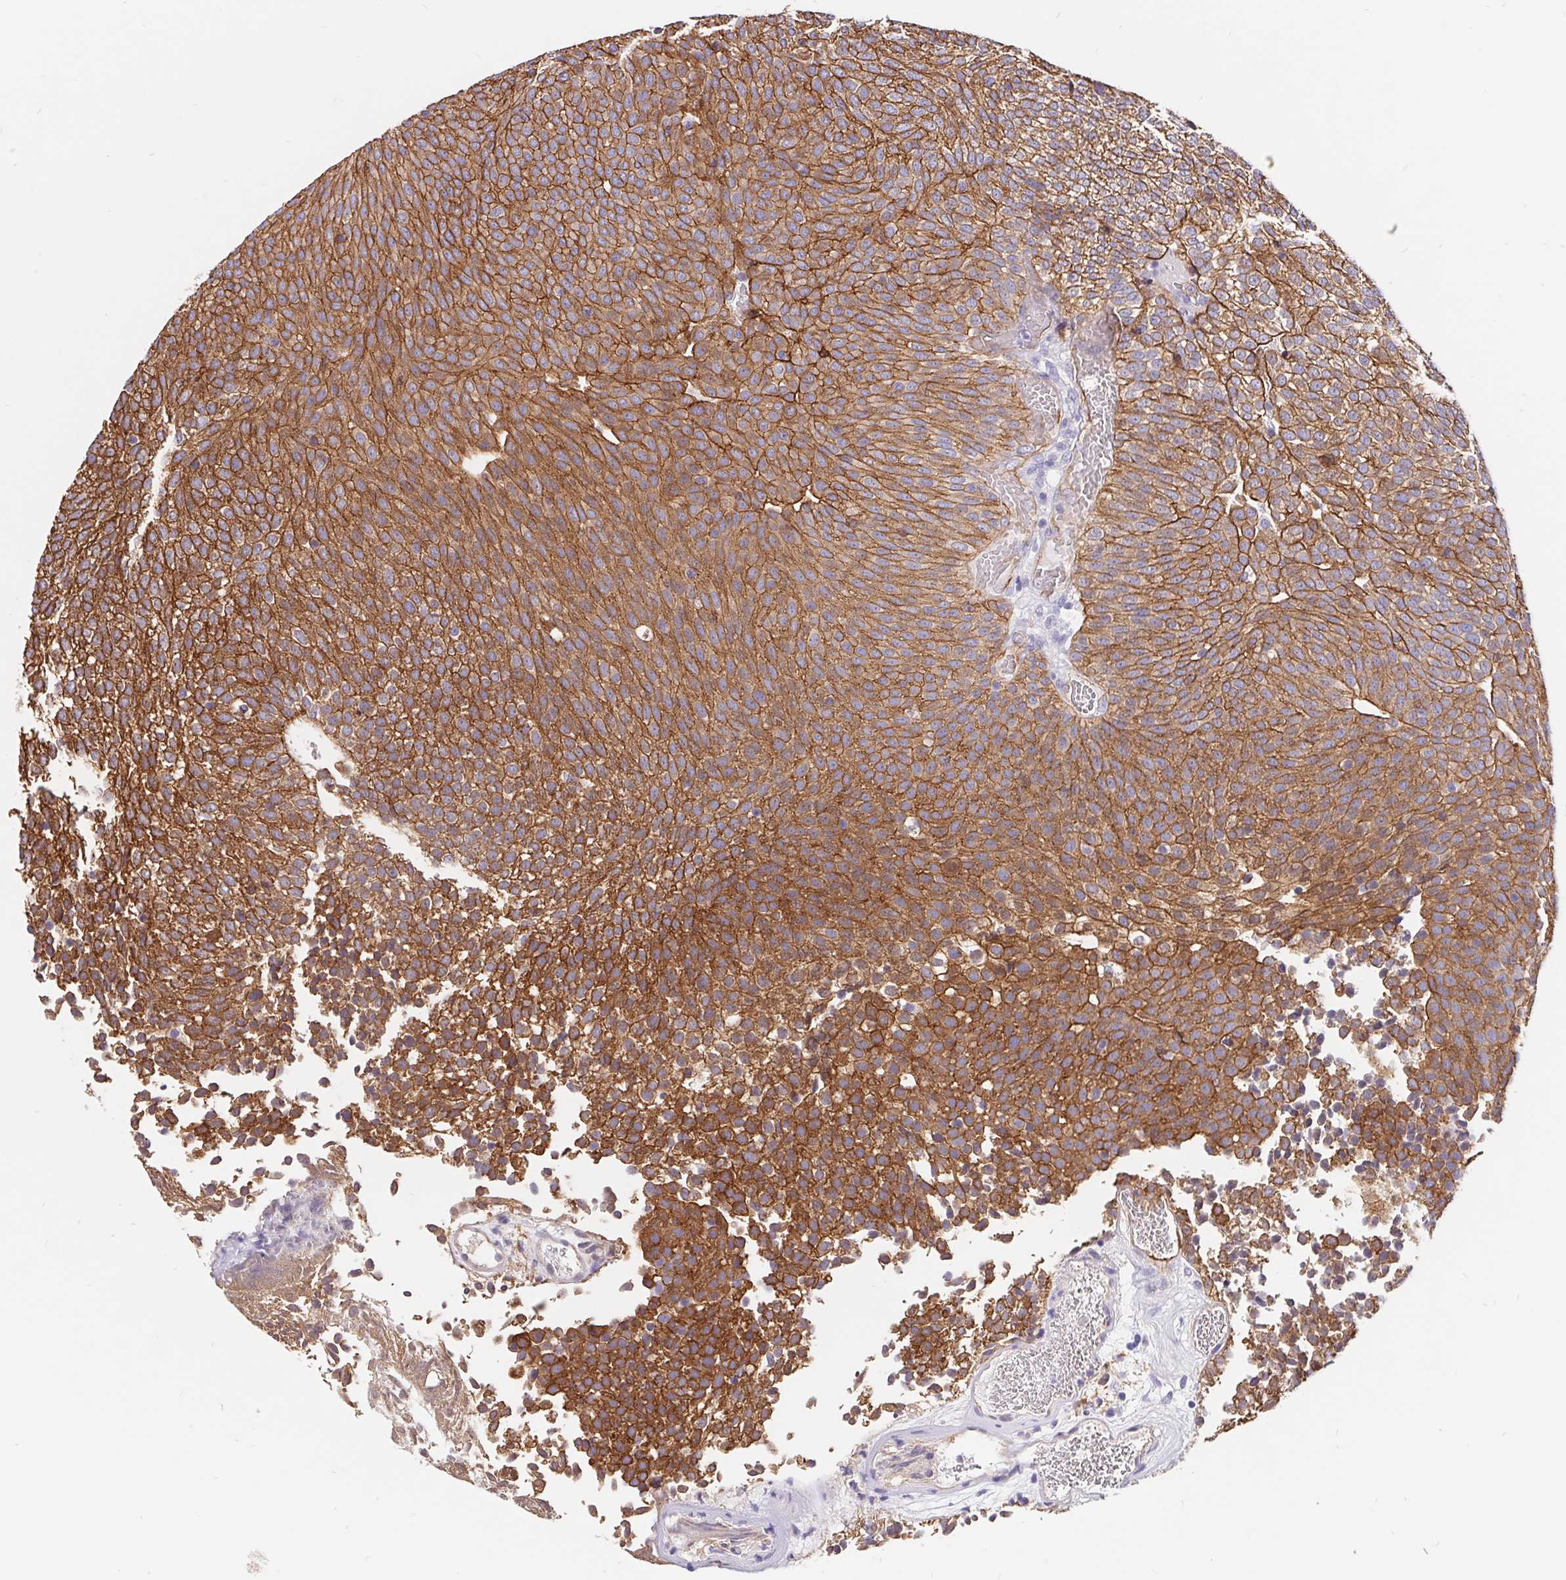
{"staining": {"intensity": "moderate", "quantity": ">75%", "location": "cytoplasmic/membranous"}, "tissue": "urothelial cancer", "cell_type": "Tumor cells", "image_type": "cancer", "snomed": [{"axis": "morphology", "description": "Urothelial carcinoma, Low grade"}, {"axis": "topography", "description": "Urinary bladder"}], "caption": "Protein expression by immunohistochemistry demonstrates moderate cytoplasmic/membranous positivity in about >75% of tumor cells in urothelial cancer. (DAB IHC with brightfield microscopy, high magnification).", "gene": "LIMCH1", "patient": {"sex": "female", "age": 79}}